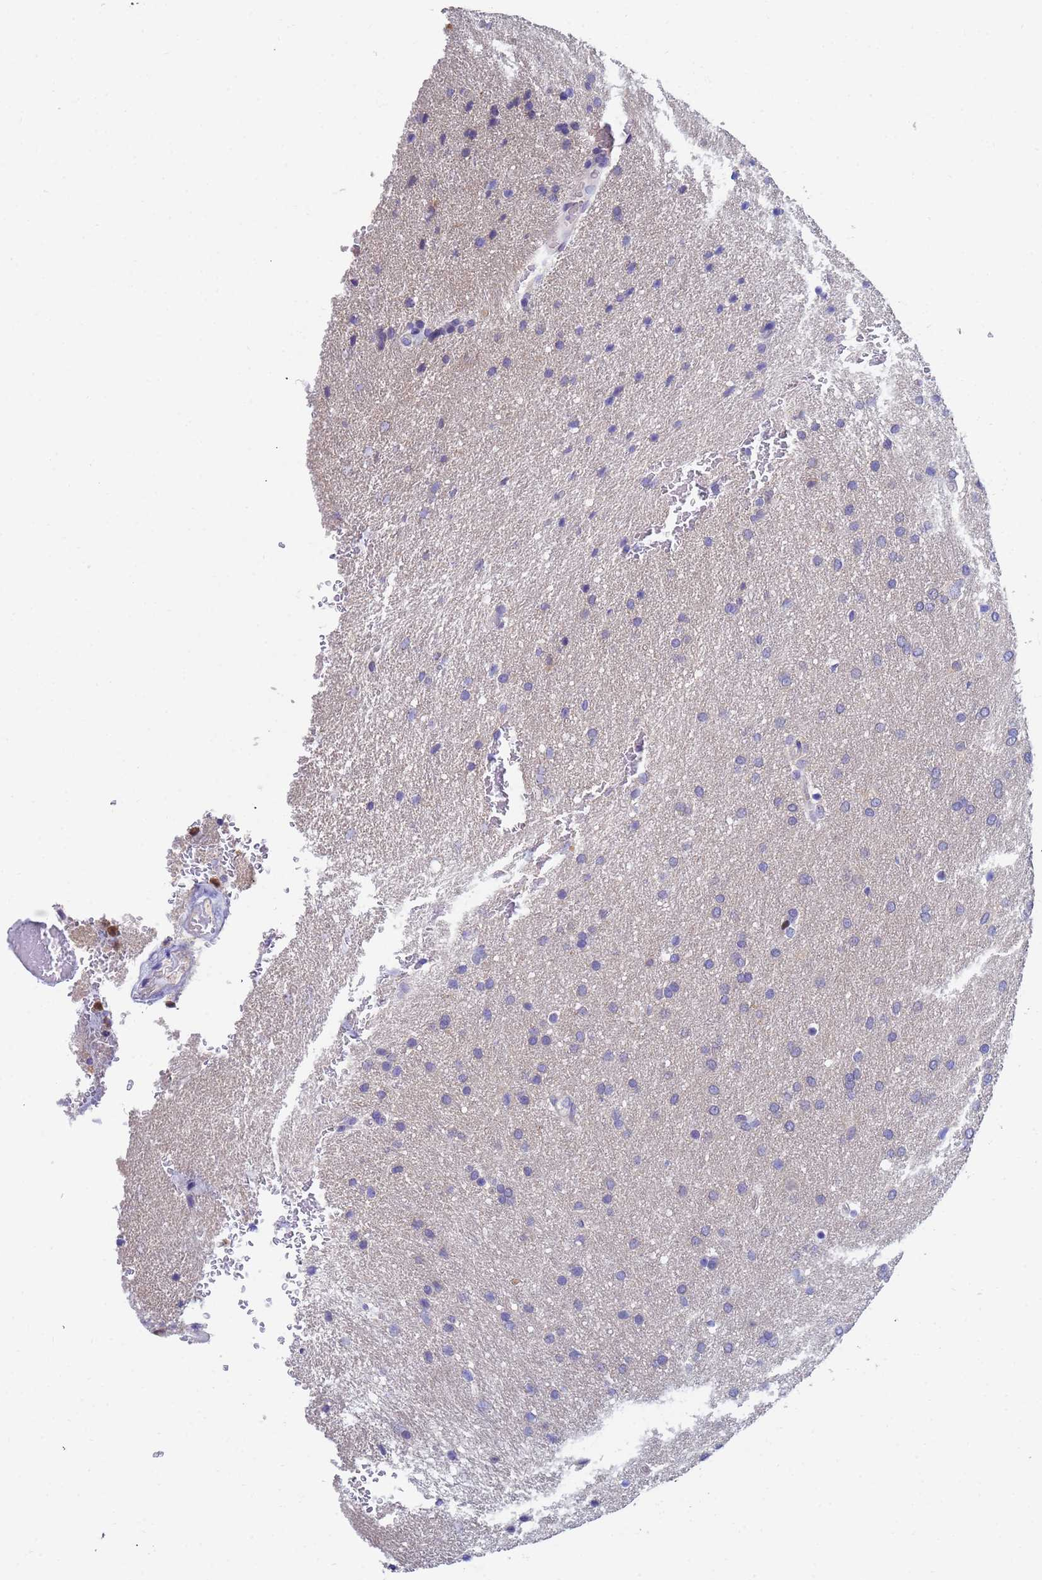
{"staining": {"intensity": "negative", "quantity": "none", "location": "none"}, "tissue": "glioma", "cell_type": "Tumor cells", "image_type": "cancer", "snomed": [{"axis": "morphology", "description": "Glioma, malignant, Low grade"}, {"axis": "topography", "description": "Brain"}], "caption": "There is no significant positivity in tumor cells of glioma.", "gene": "TTLL11", "patient": {"sex": "female", "age": 32}}